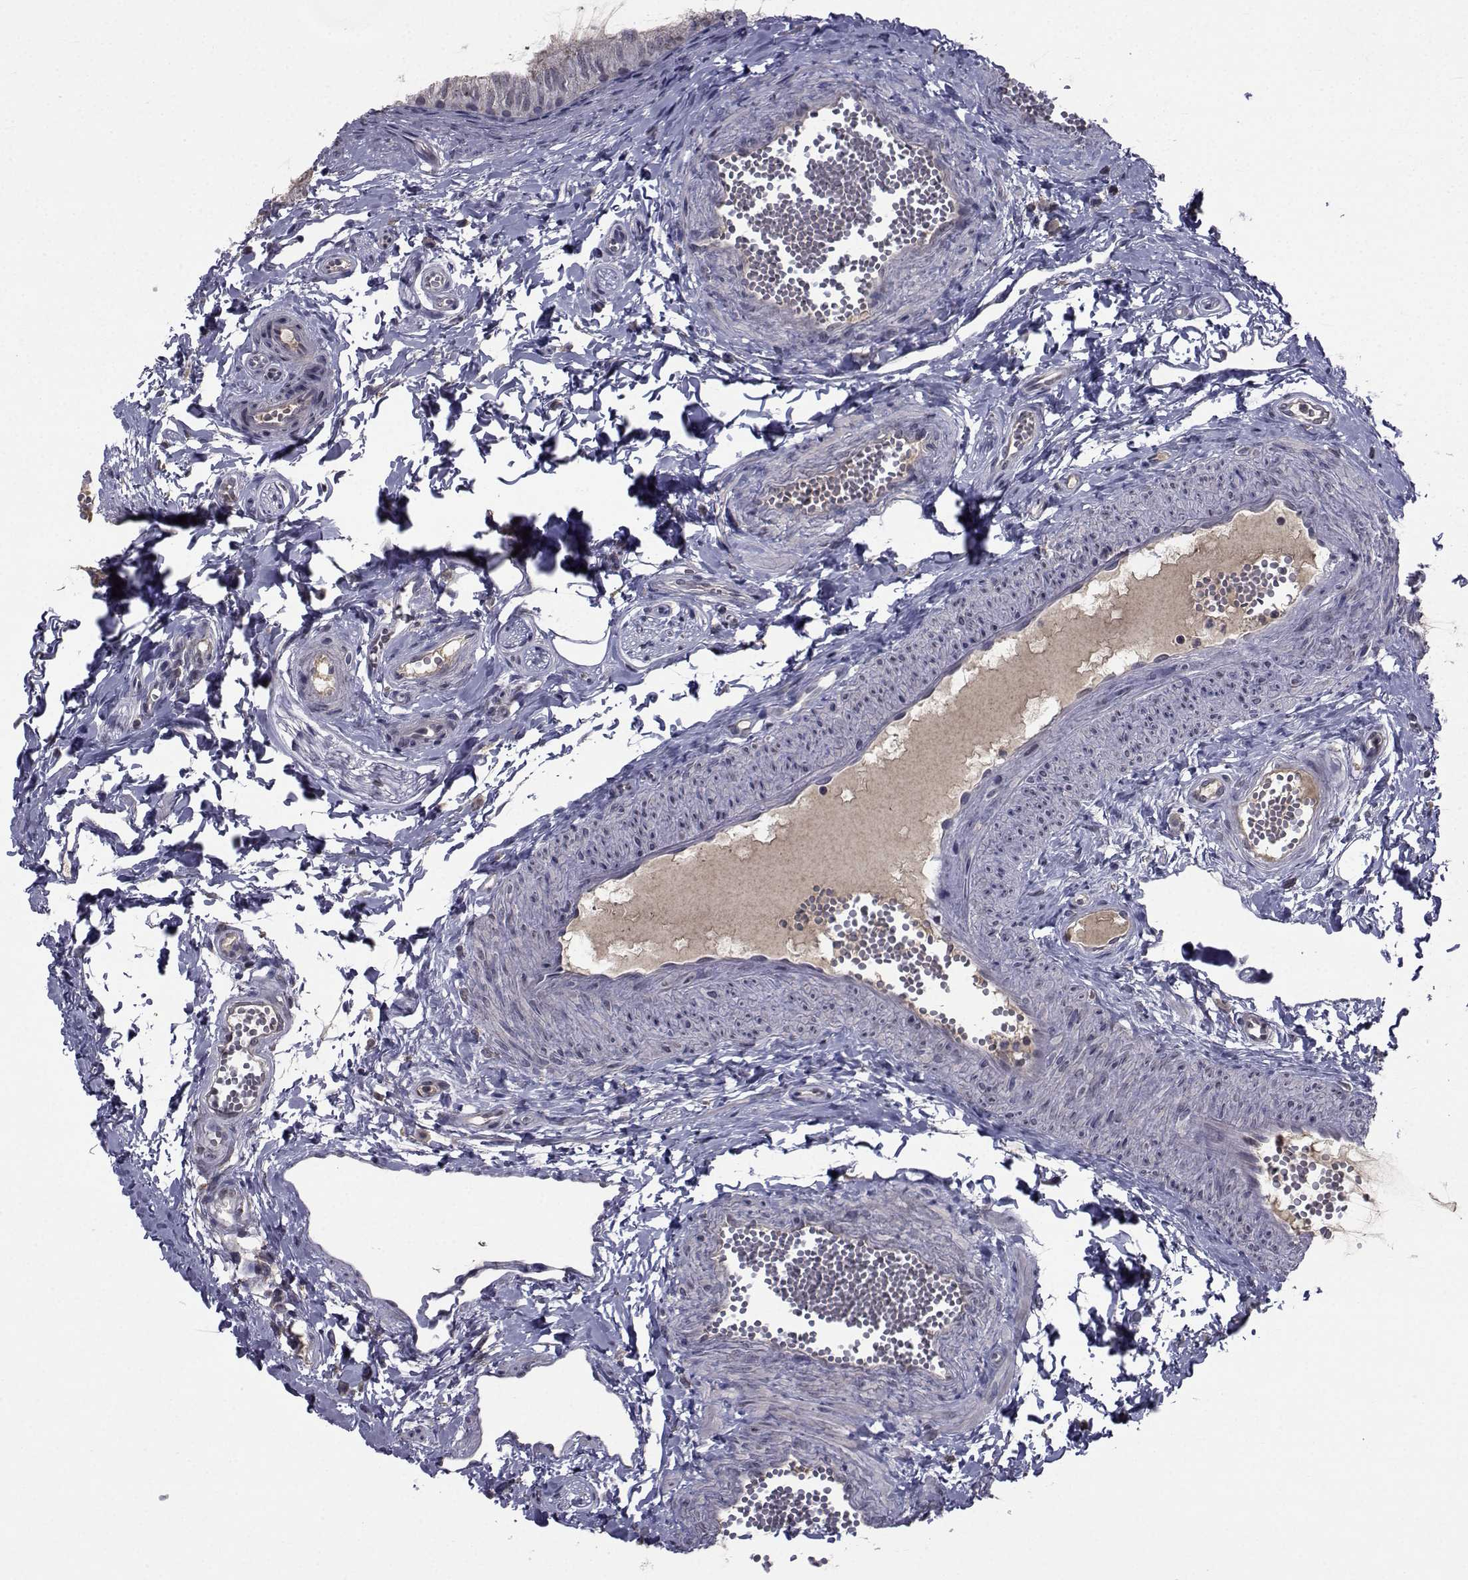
{"staining": {"intensity": "moderate", "quantity": "25%-75%", "location": "cytoplasmic/membranous"}, "tissue": "epididymis", "cell_type": "Glandular cells", "image_type": "normal", "snomed": [{"axis": "morphology", "description": "Normal tissue, NOS"}, {"axis": "topography", "description": "Epididymis"}], "caption": "About 25%-75% of glandular cells in normal human epididymis display moderate cytoplasmic/membranous protein positivity as visualized by brown immunohistochemical staining.", "gene": "CYP2S1", "patient": {"sex": "male", "age": 22}}